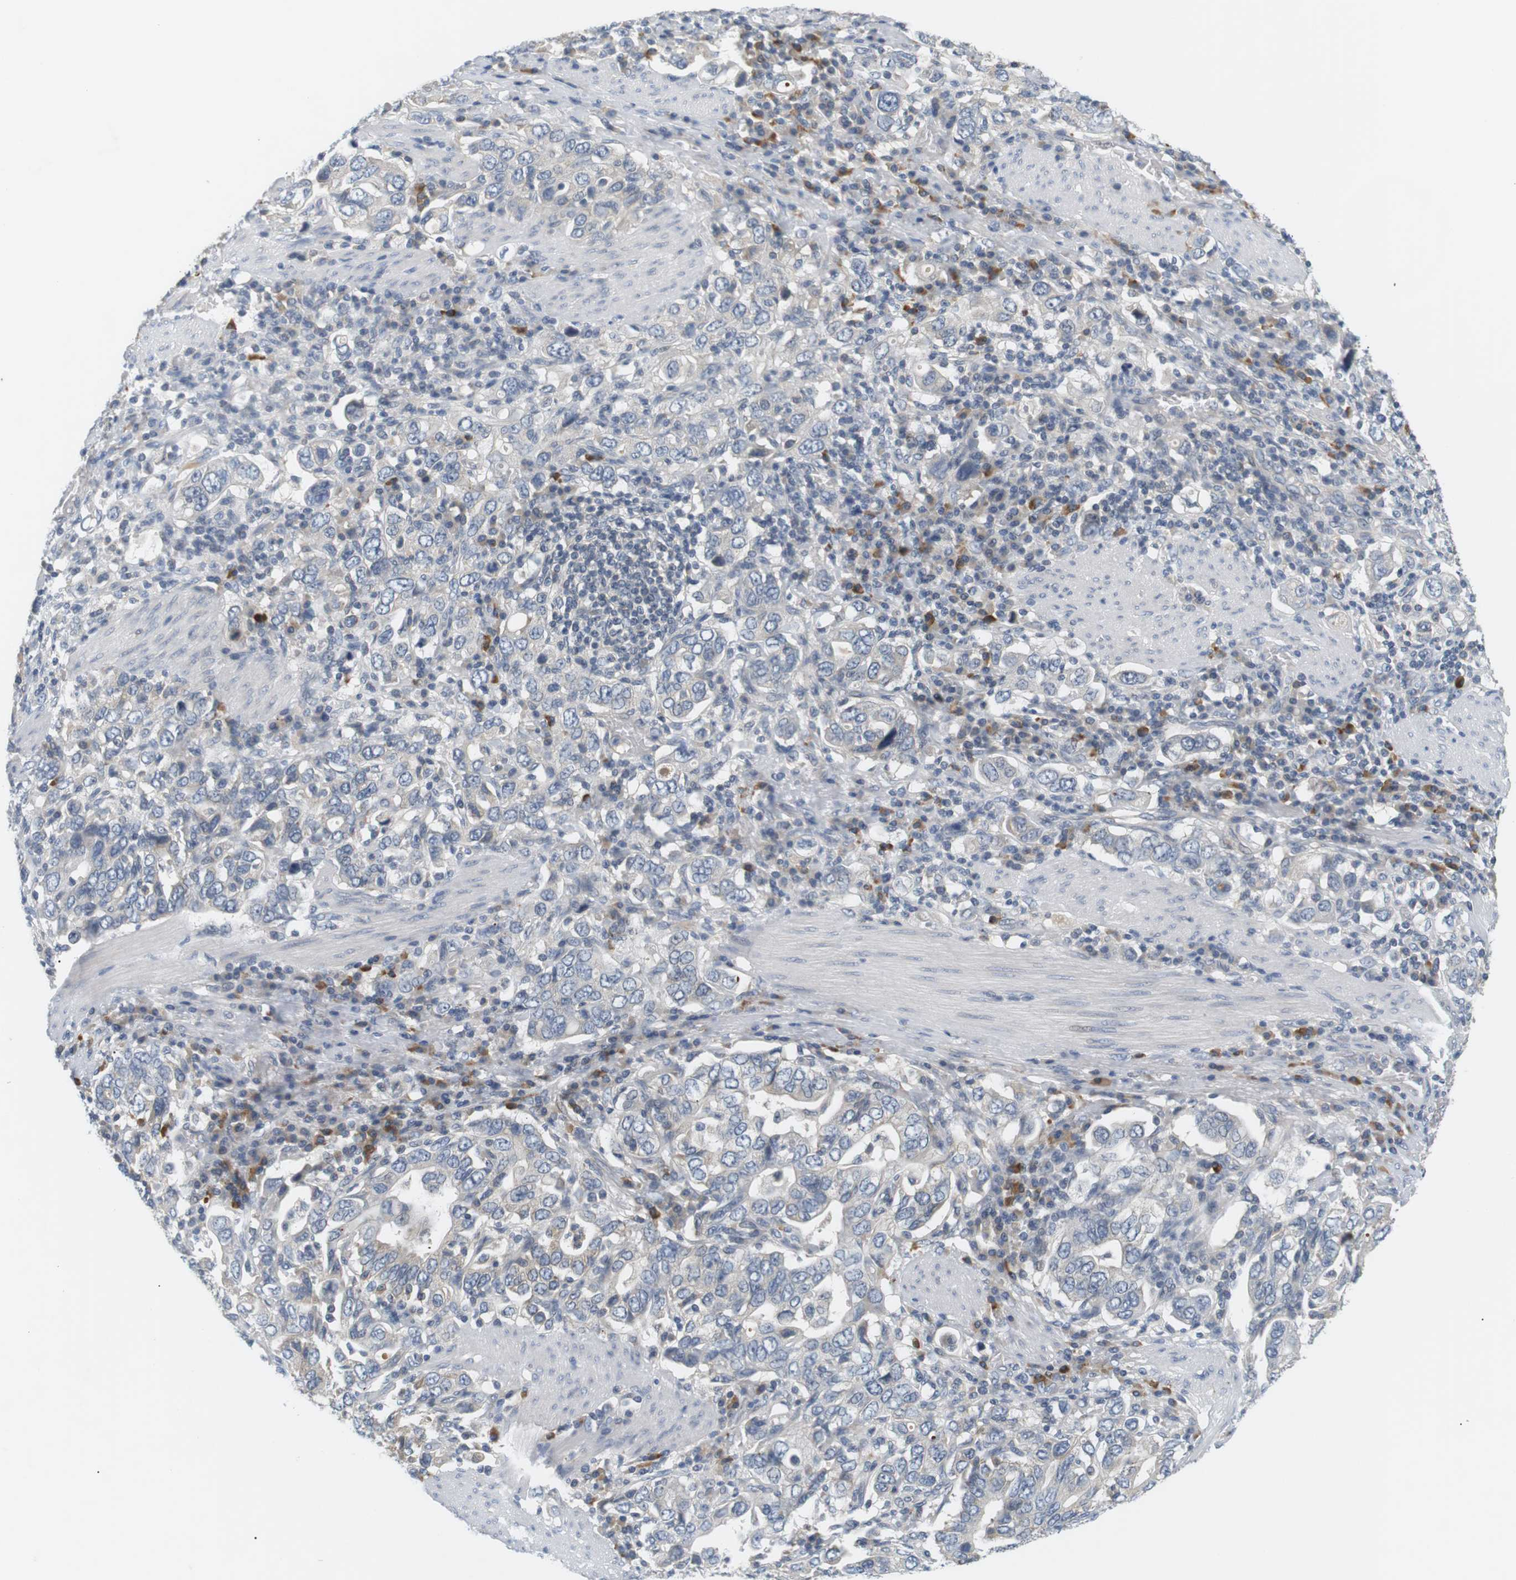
{"staining": {"intensity": "negative", "quantity": "none", "location": "none"}, "tissue": "stomach cancer", "cell_type": "Tumor cells", "image_type": "cancer", "snomed": [{"axis": "morphology", "description": "Adenocarcinoma, NOS"}, {"axis": "topography", "description": "Stomach, upper"}], "caption": "DAB (3,3'-diaminobenzidine) immunohistochemical staining of adenocarcinoma (stomach) exhibits no significant positivity in tumor cells.", "gene": "EVA1C", "patient": {"sex": "male", "age": 62}}